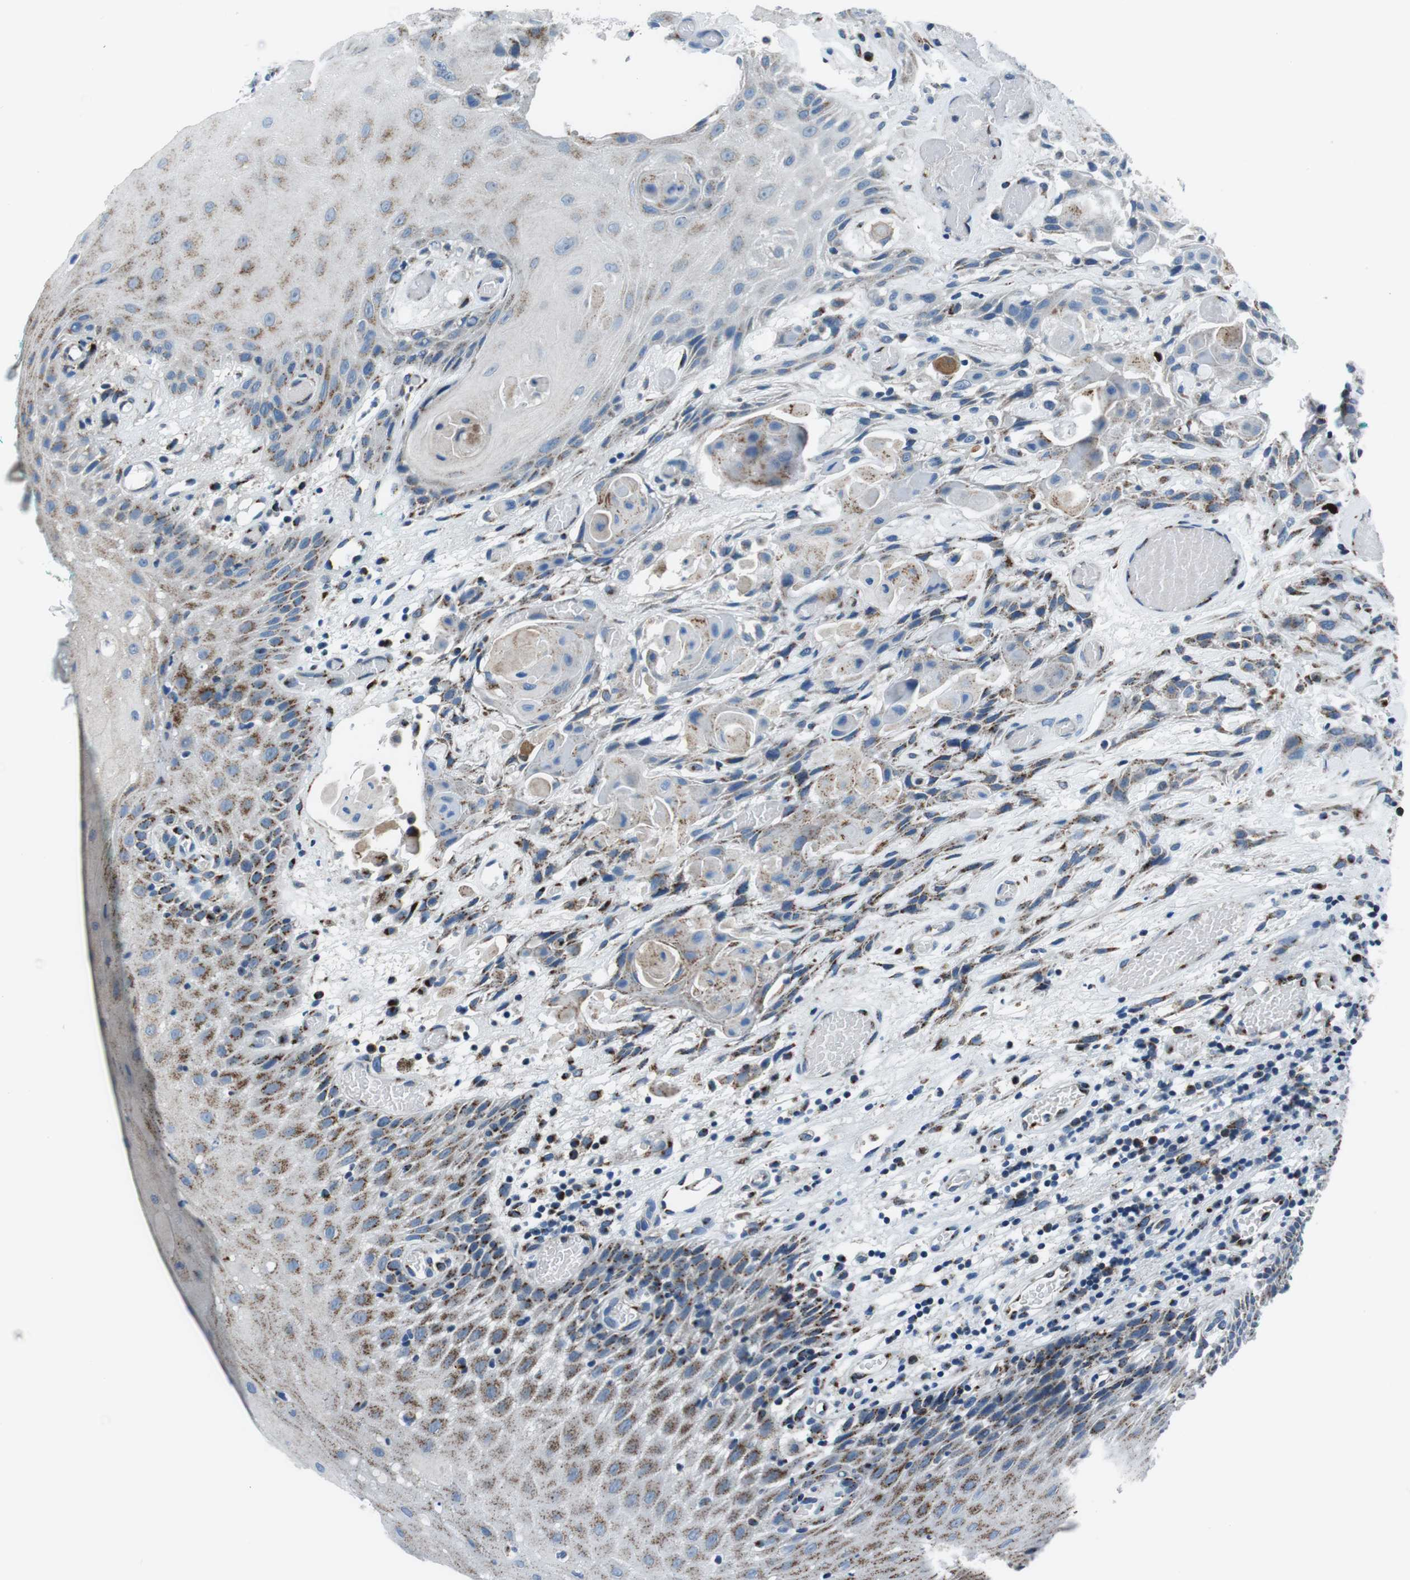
{"staining": {"intensity": "moderate", "quantity": ">75%", "location": "cytoplasmic/membranous"}, "tissue": "oral mucosa", "cell_type": "Squamous epithelial cells", "image_type": "normal", "snomed": [{"axis": "morphology", "description": "Normal tissue, NOS"}, {"axis": "morphology", "description": "Squamous cell carcinoma, NOS"}, {"axis": "topography", "description": "Oral tissue"}, {"axis": "topography", "description": "Salivary gland"}, {"axis": "topography", "description": "Head-Neck"}], "caption": "Protein staining by IHC demonstrates moderate cytoplasmic/membranous expression in about >75% of squamous epithelial cells in unremarkable oral mucosa.", "gene": "NUCB2", "patient": {"sex": "female", "age": 62}}